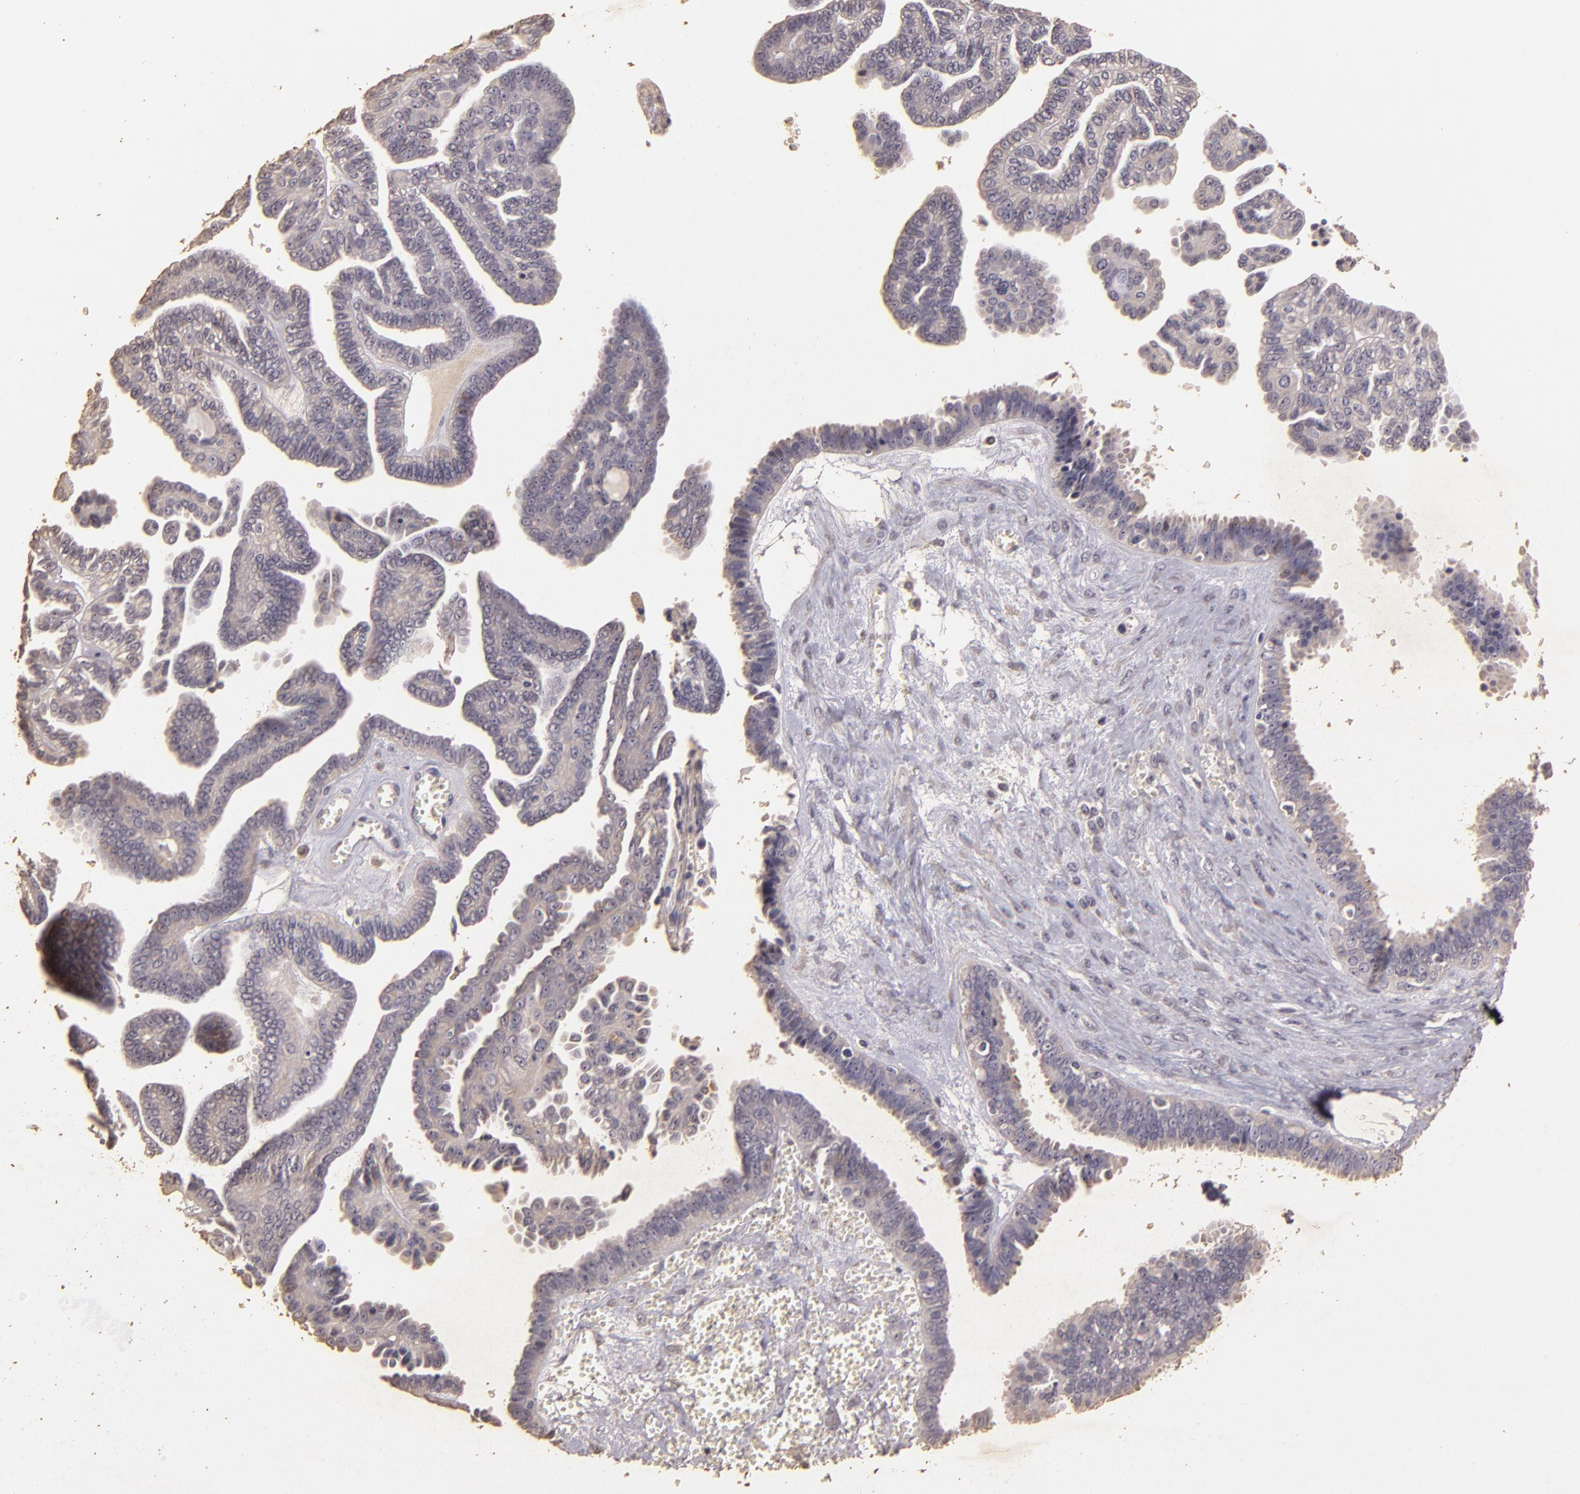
{"staining": {"intensity": "weak", "quantity": "25%-75%", "location": "cytoplasmic/membranous"}, "tissue": "ovarian cancer", "cell_type": "Tumor cells", "image_type": "cancer", "snomed": [{"axis": "morphology", "description": "Cystadenocarcinoma, serous, NOS"}, {"axis": "topography", "description": "Ovary"}], "caption": "An immunohistochemistry histopathology image of tumor tissue is shown. Protein staining in brown highlights weak cytoplasmic/membranous positivity in ovarian cancer (serous cystadenocarcinoma) within tumor cells. Nuclei are stained in blue.", "gene": "BCL2L13", "patient": {"sex": "female", "age": 71}}